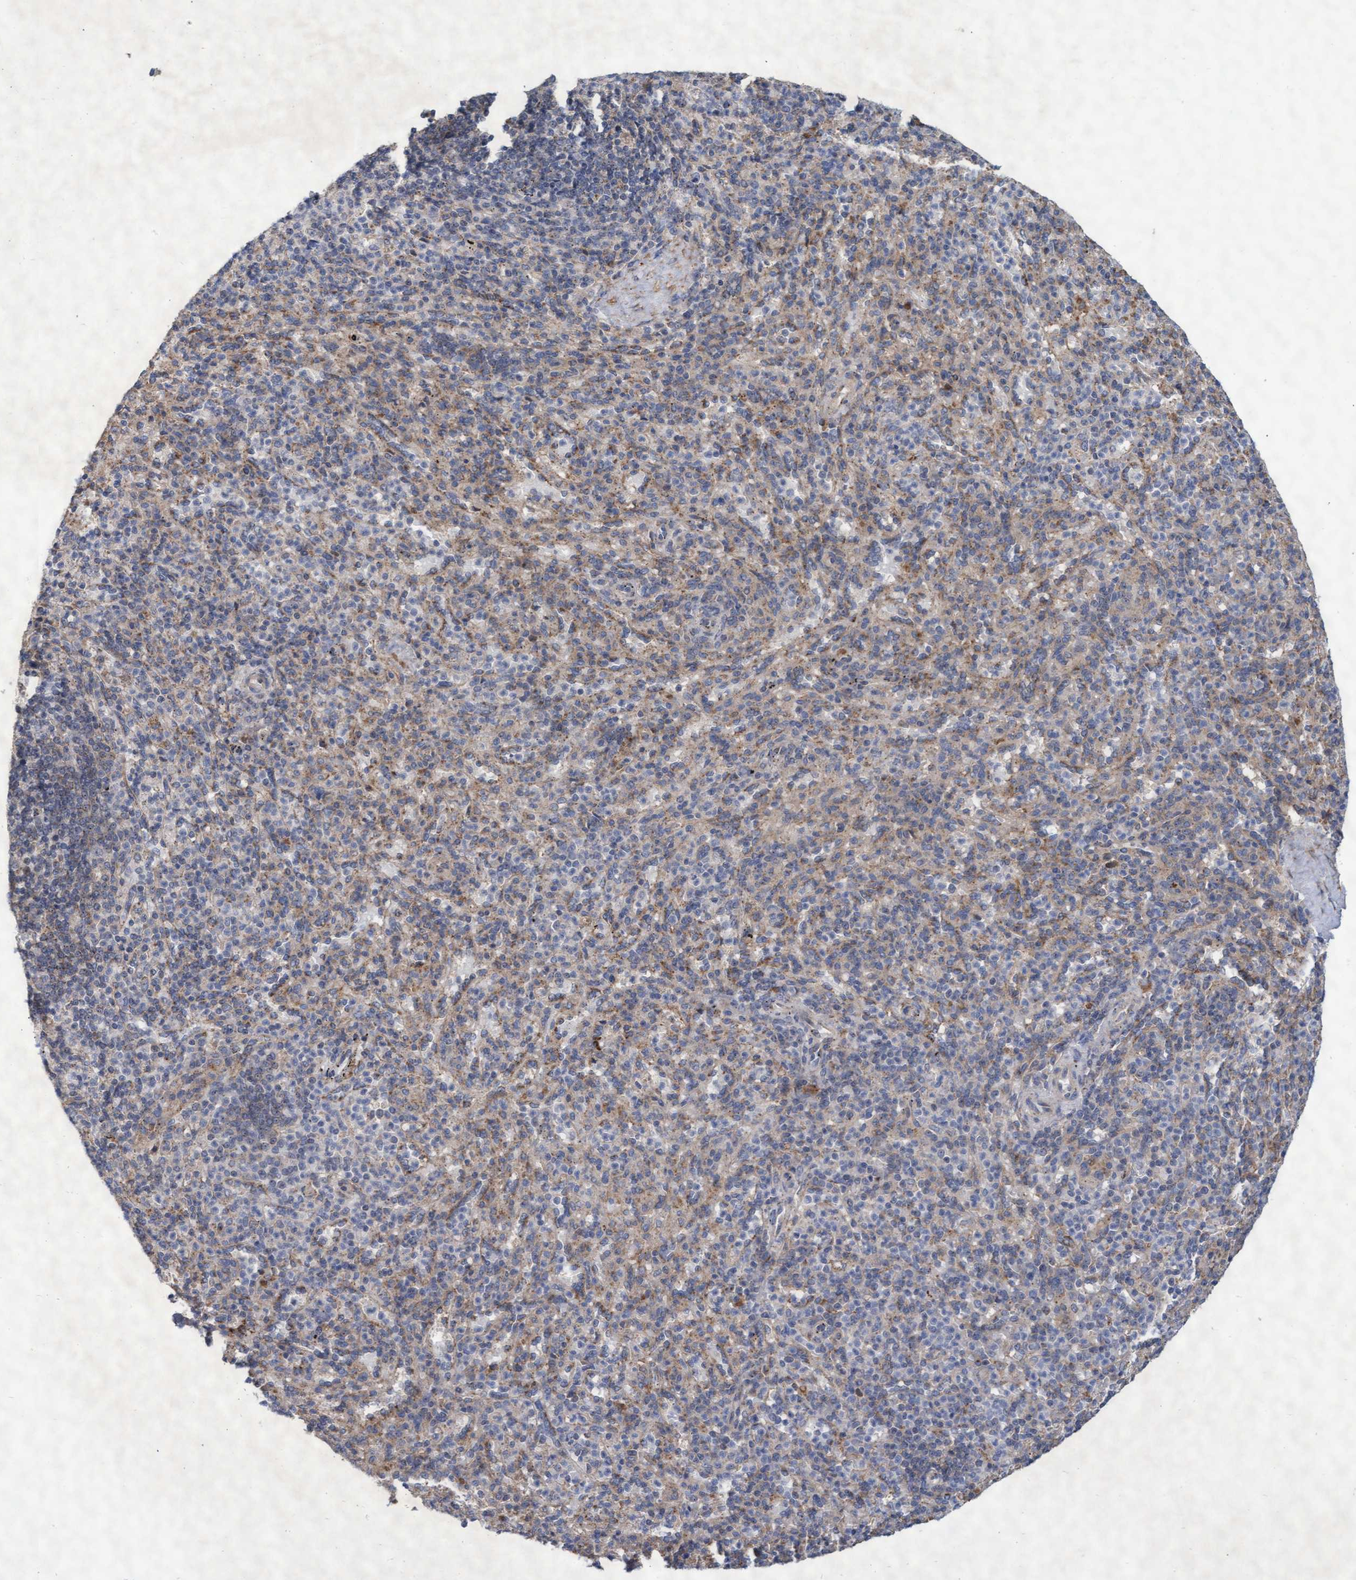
{"staining": {"intensity": "weak", "quantity": "25%-75%", "location": "cytoplasmic/membranous"}, "tissue": "spleen", "cell_type": "Cells in red pulp", "image_type": "normal", "snomed": [{"axis": "morphology", "description": "Normal tissue, NOS"}, {"axis": "topography", "description": "Spleen"}], "caption": "Immunohistochemistry (IHC) (DAB (3,3'-diaminobenzidine)) staining of benign spleen displays weak cytoplasmic/membranous protein expression in approximately 25%-75% of cells in red pulp.", "gene": "ABCF2", "patient": {"sex": "male", "age": 36}}